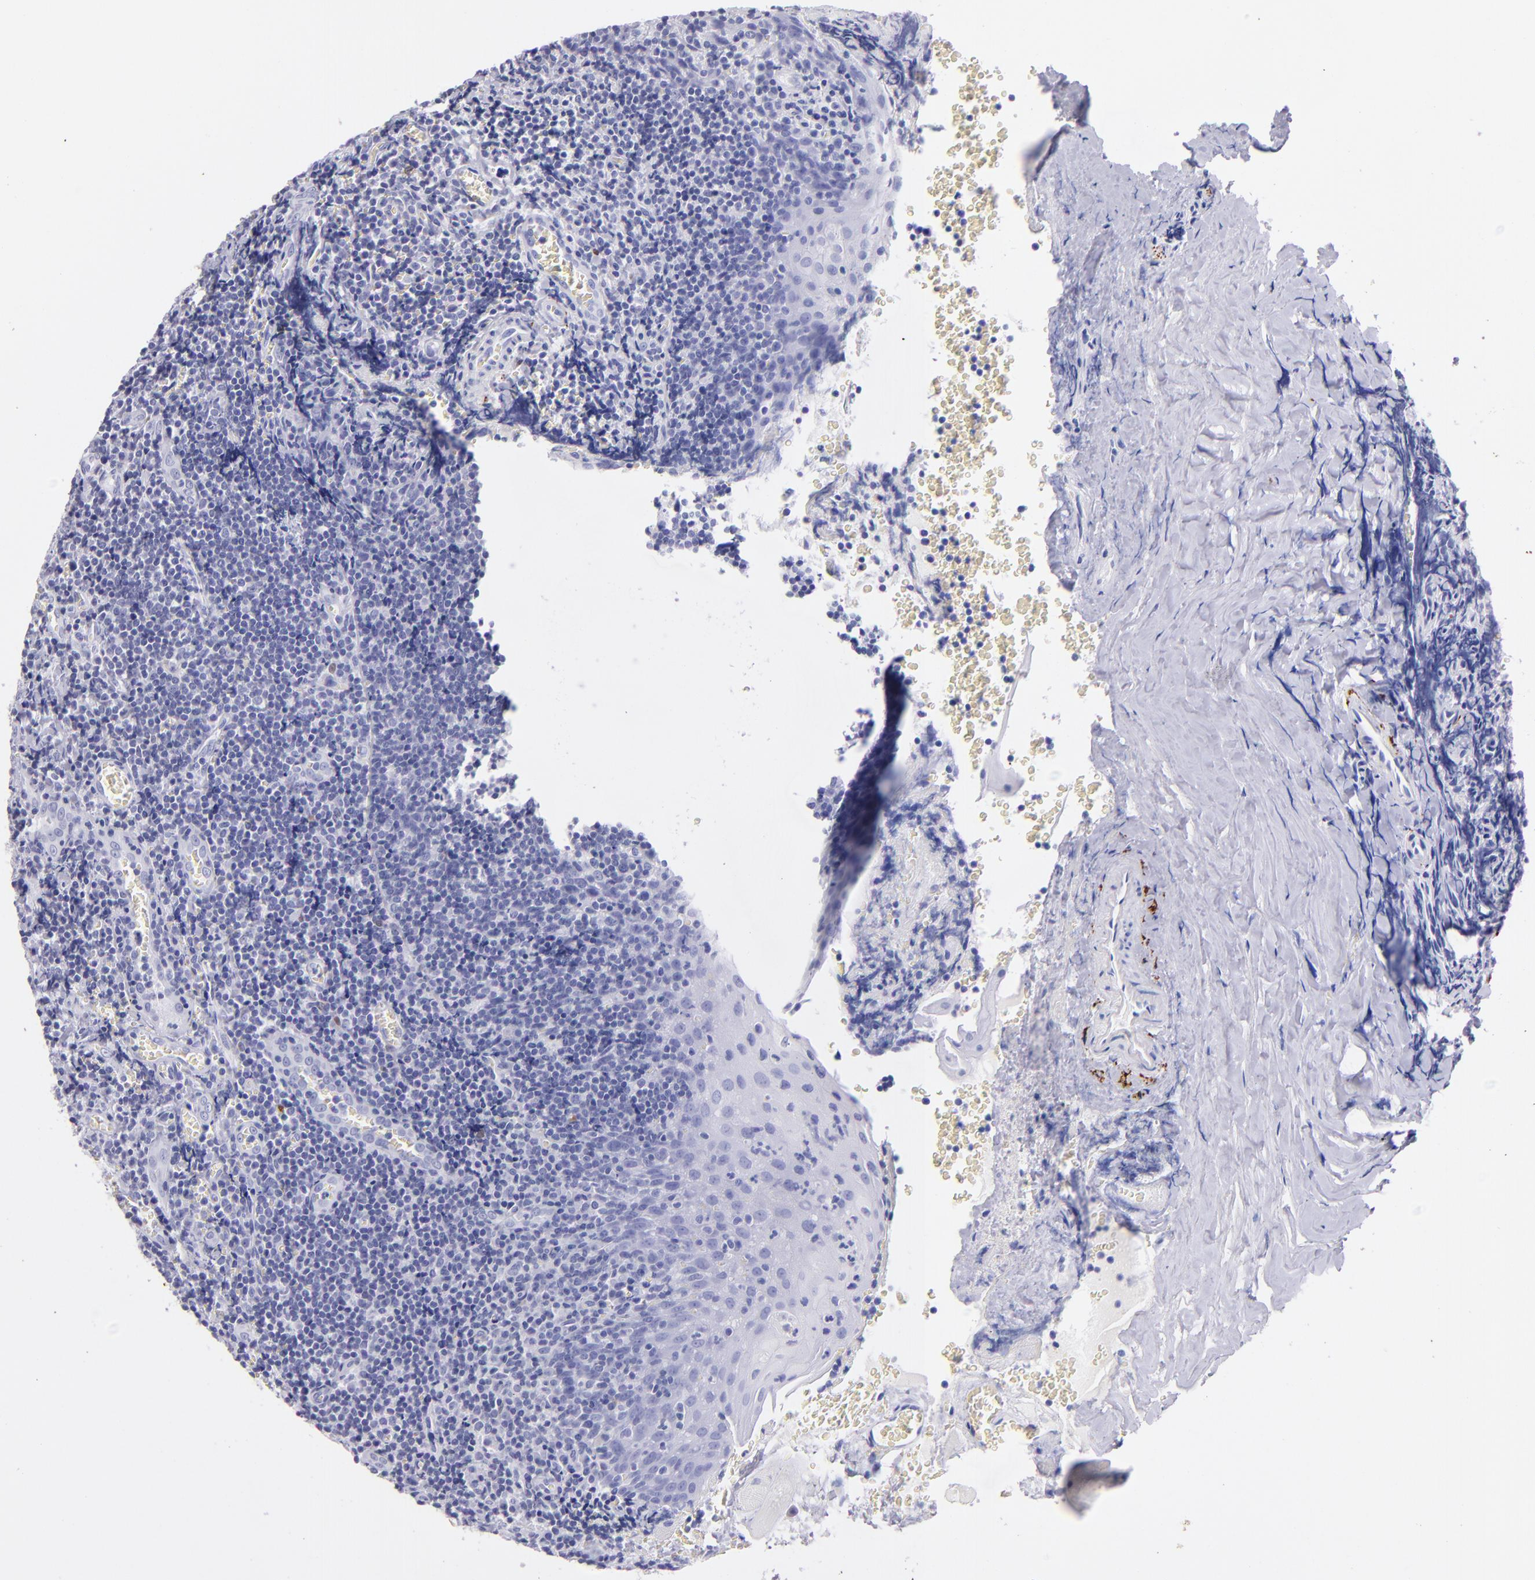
{"staining": {"intensity": "negative", "quantity": "none", "location": "none"}, "tissue": "tonsil", "cell_type": "Germinal center cells", "image_type": "normal", "snomed": [{"axis": "morphology", "description": "Normal tissue, NOS"}, {"axis": "topography", "description": "Tonsil"}], "caption": "This histopathology image is of normal tonsil stained with IHC to label a protein in brown with the nuclei are counter-stained blue. There is no staining in germinal center cells.", "gene": "UCHL1", "patient": {"sex": "male", "age": 20}}